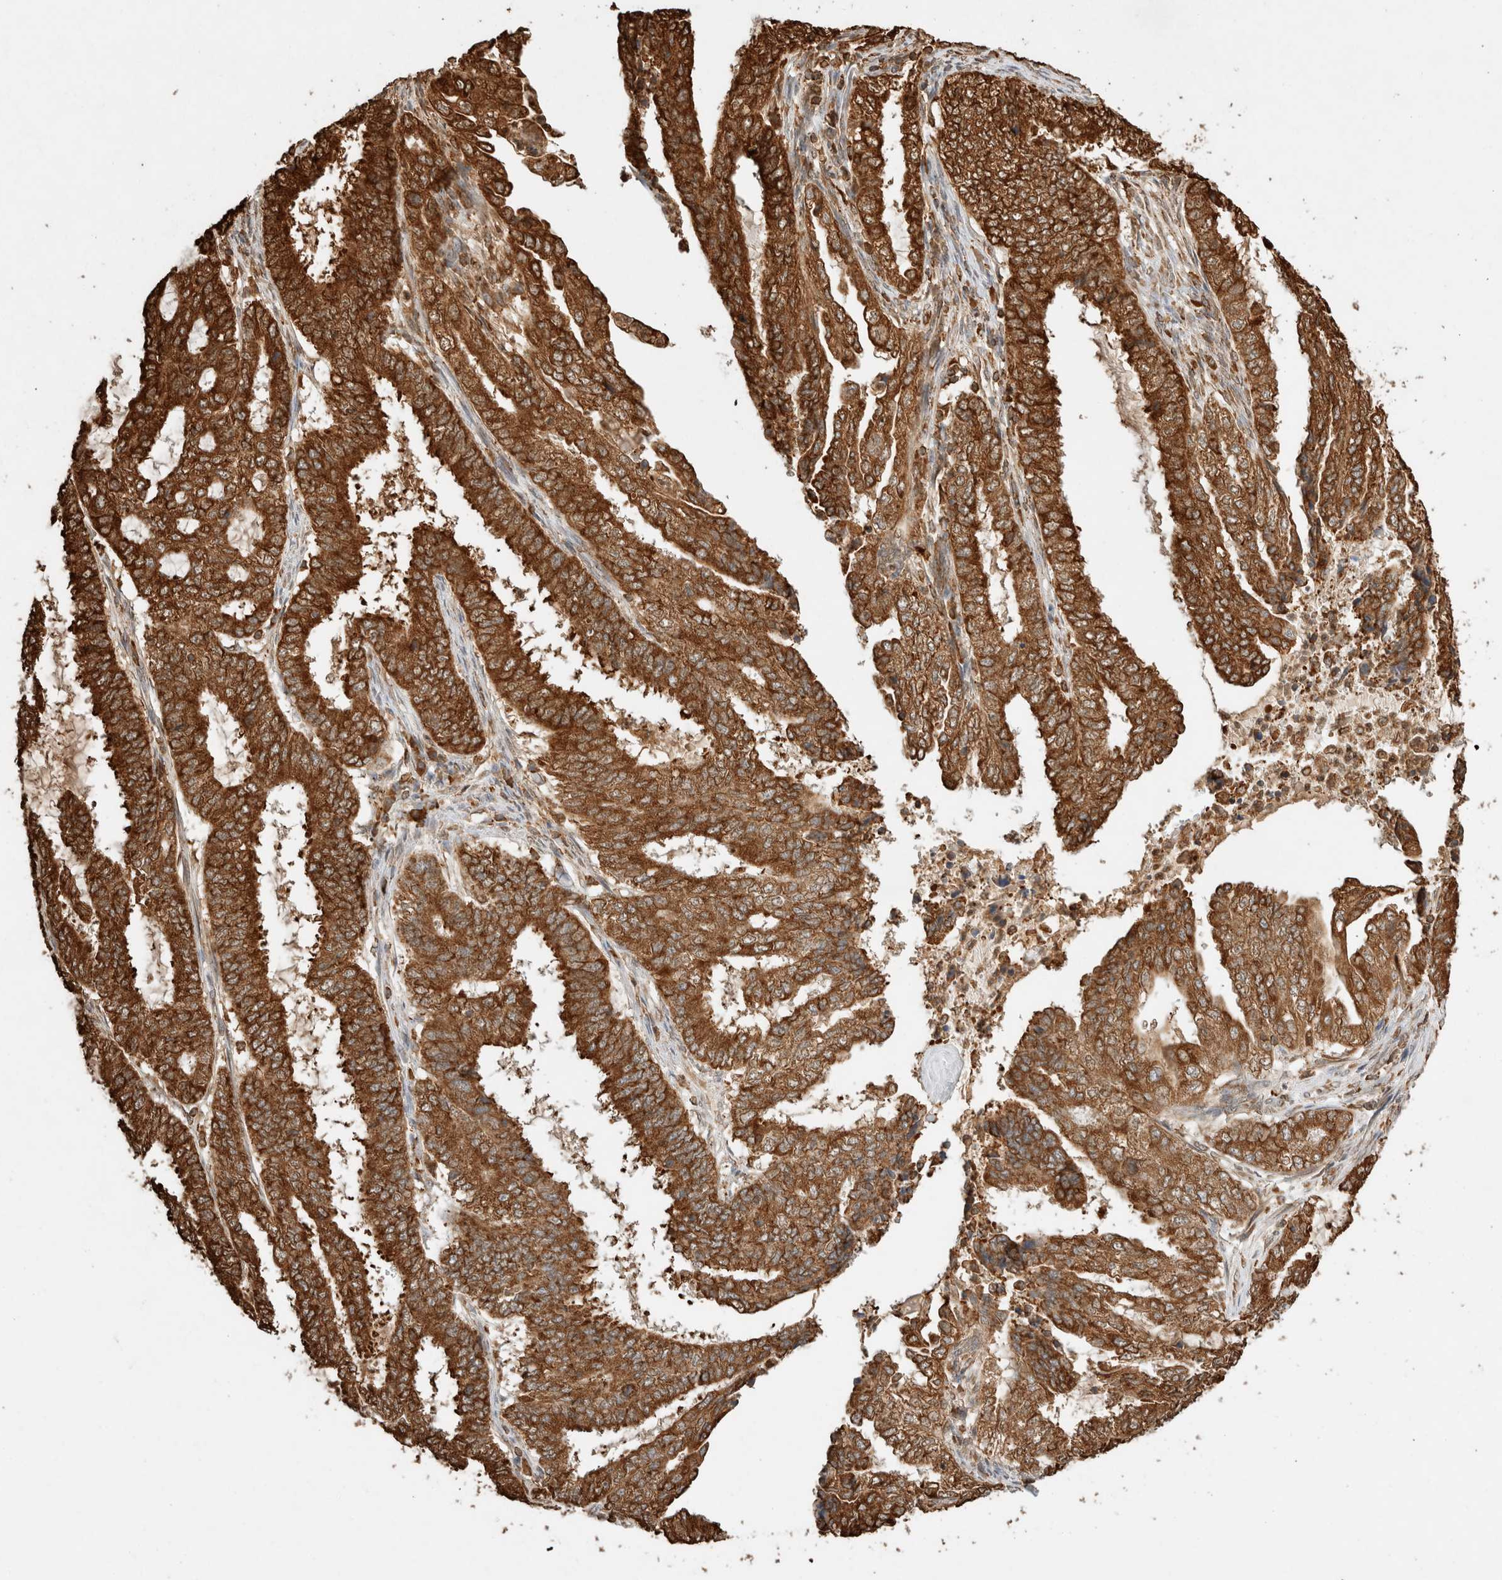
{"staining": {"intensity": "strong", "quantity": ">75%", "location": "cytoplasmic/membranous"}, "tissue": "endometrial cancer", "cell_type": "Tumor cells", "image_type": "cancer", "snomed": [{"axis": "morphology", "description": "Adenocarcinoma, NOS"}, {"axis": "topography", "description": "Endometrium"}], "caption": "Strong cytoplasmic/membranous protein positivity is seen in about >75% of tumor cells in endometrial cancer.", "gene": "ERAP1", "patient": {"sex": "female", "age": 51}}